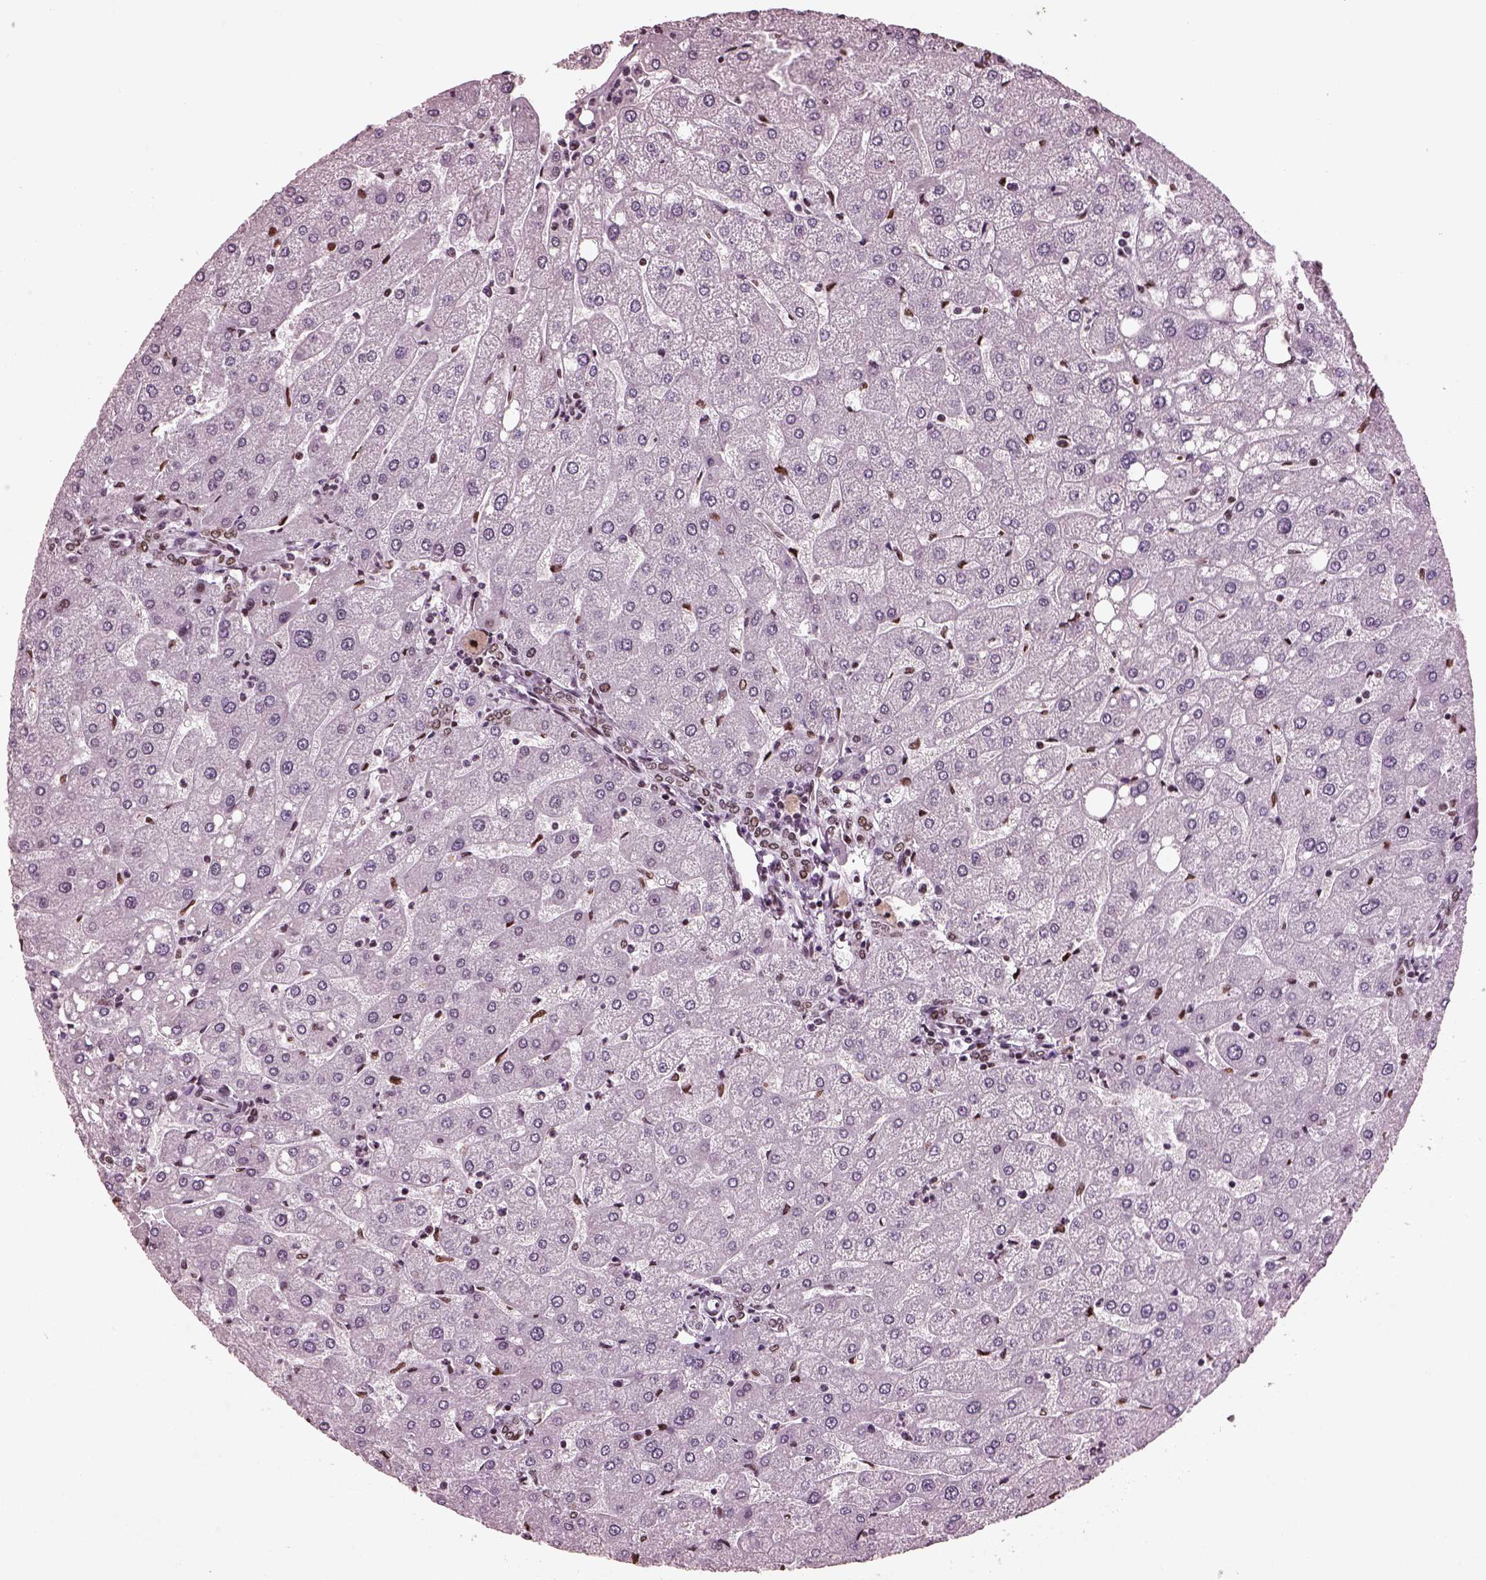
{"staining": {"intensity": "moderate", "quantity": ">75%", "location": "nuclear"}, "tissue": "liver", "cell_type": "Cholangiocytes", "image_type": "normal", "snomed": [{"axis": "morphology", "description": "Normal tissue, NOS"}, {"axis": "topography", "description": "Liver"}], "caption": "Cholangiocytes reveal moderate nuclear staining in about >75% of cells in normal liver.", "gene": "CBFA2T3", "patient": {"sex": "male", "age": 67}}